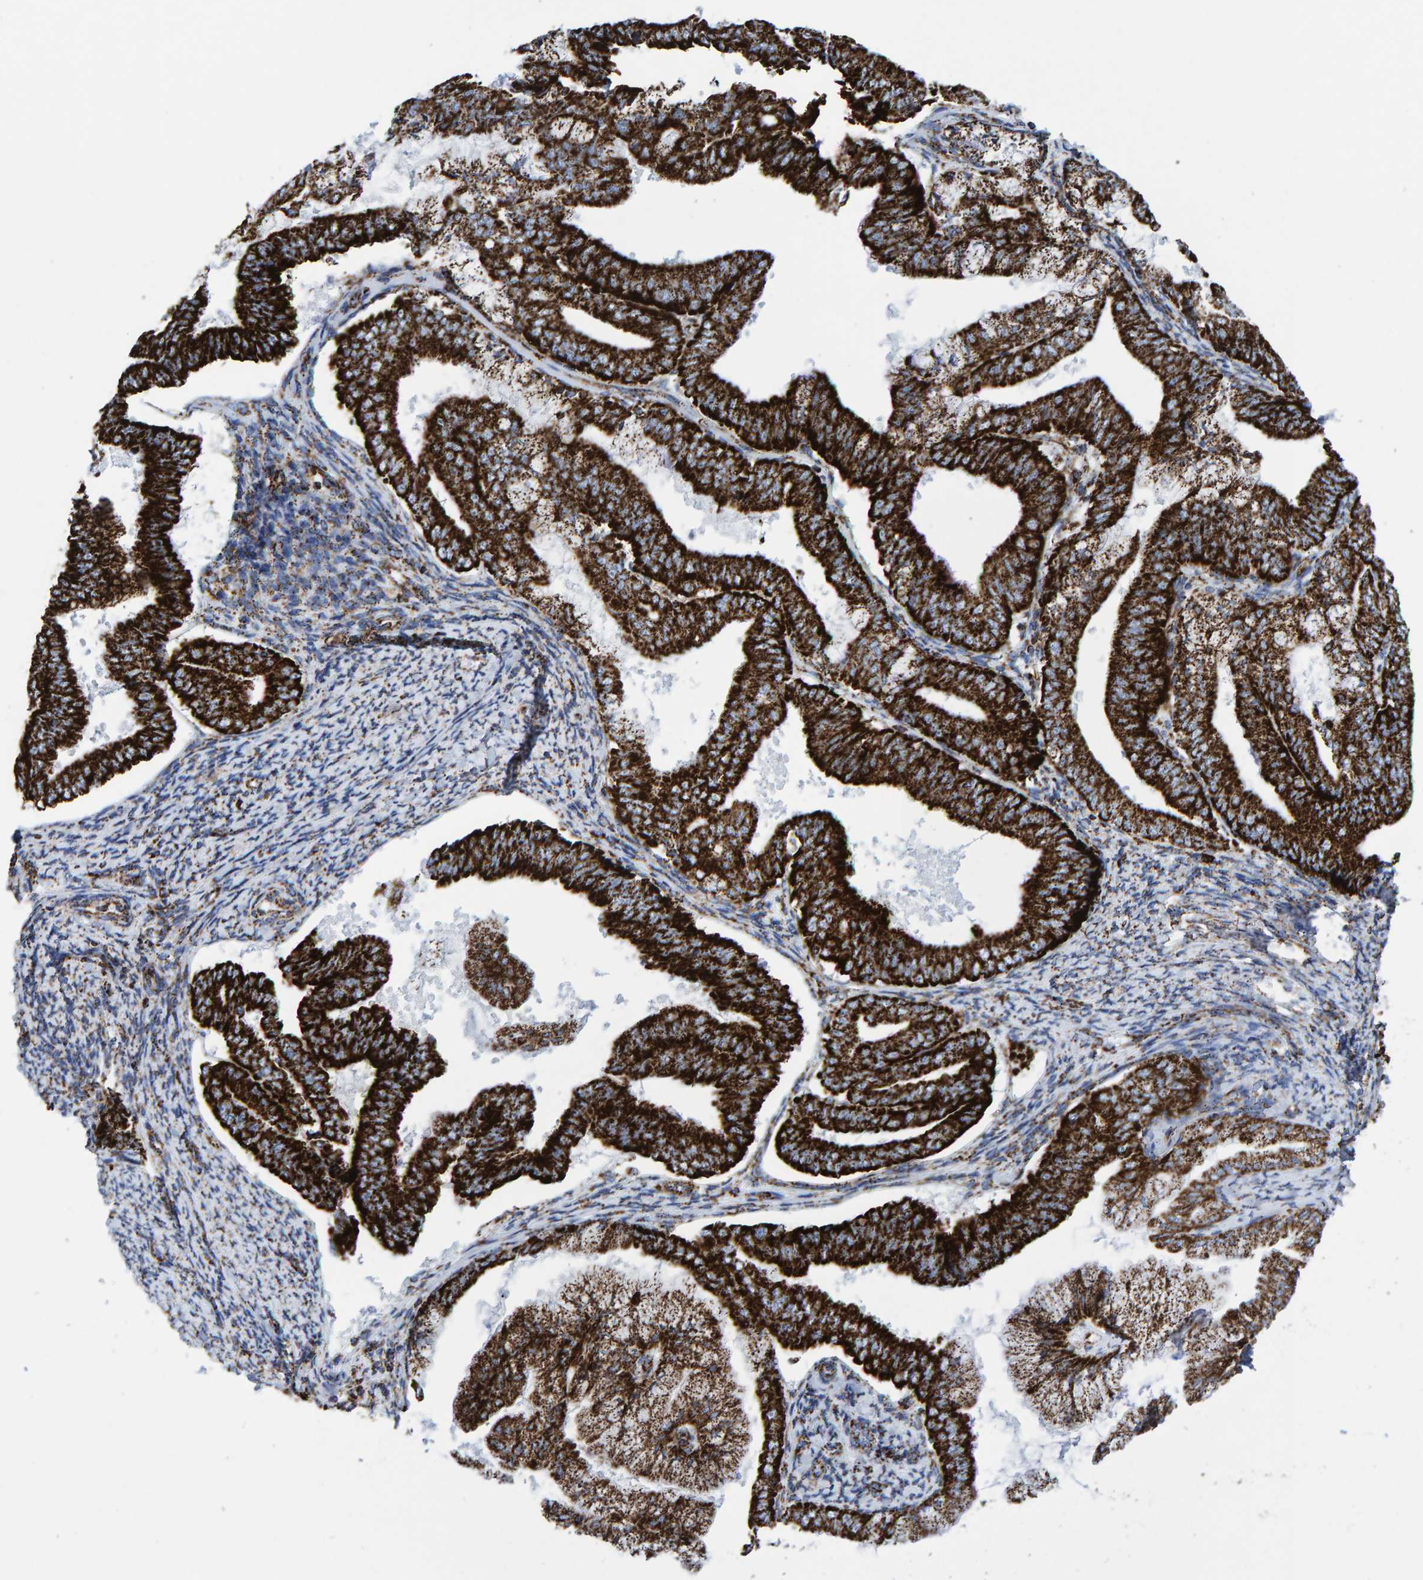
{"staining": {"intensity": "strong", "quantity": ">75%", "location": "cytoplasmic/membranous"}, "tissue": "endometrial cancer", "cell_type": "Tumor cells", "image_type": "cancer", "snomed": [{"axis": "morphology", "description": "Adenocarcinoma, NOS"}, {"axis": "topography", "description": "Endometrium"}], "caption": "The histopathology image exhibits staining of endometrial cancer, revealing strong cytoplasmic/membranous protein staining (brown color) within tumor cells. The staining is performed using DAB (3,3'-diaminobenzidine) brown chromogen to label protein expression. The nuclei are counter-stained blue using hematoxylin.", "gene": "ENSG00000262660", "patient": {"sex": "female", "age": 63}}